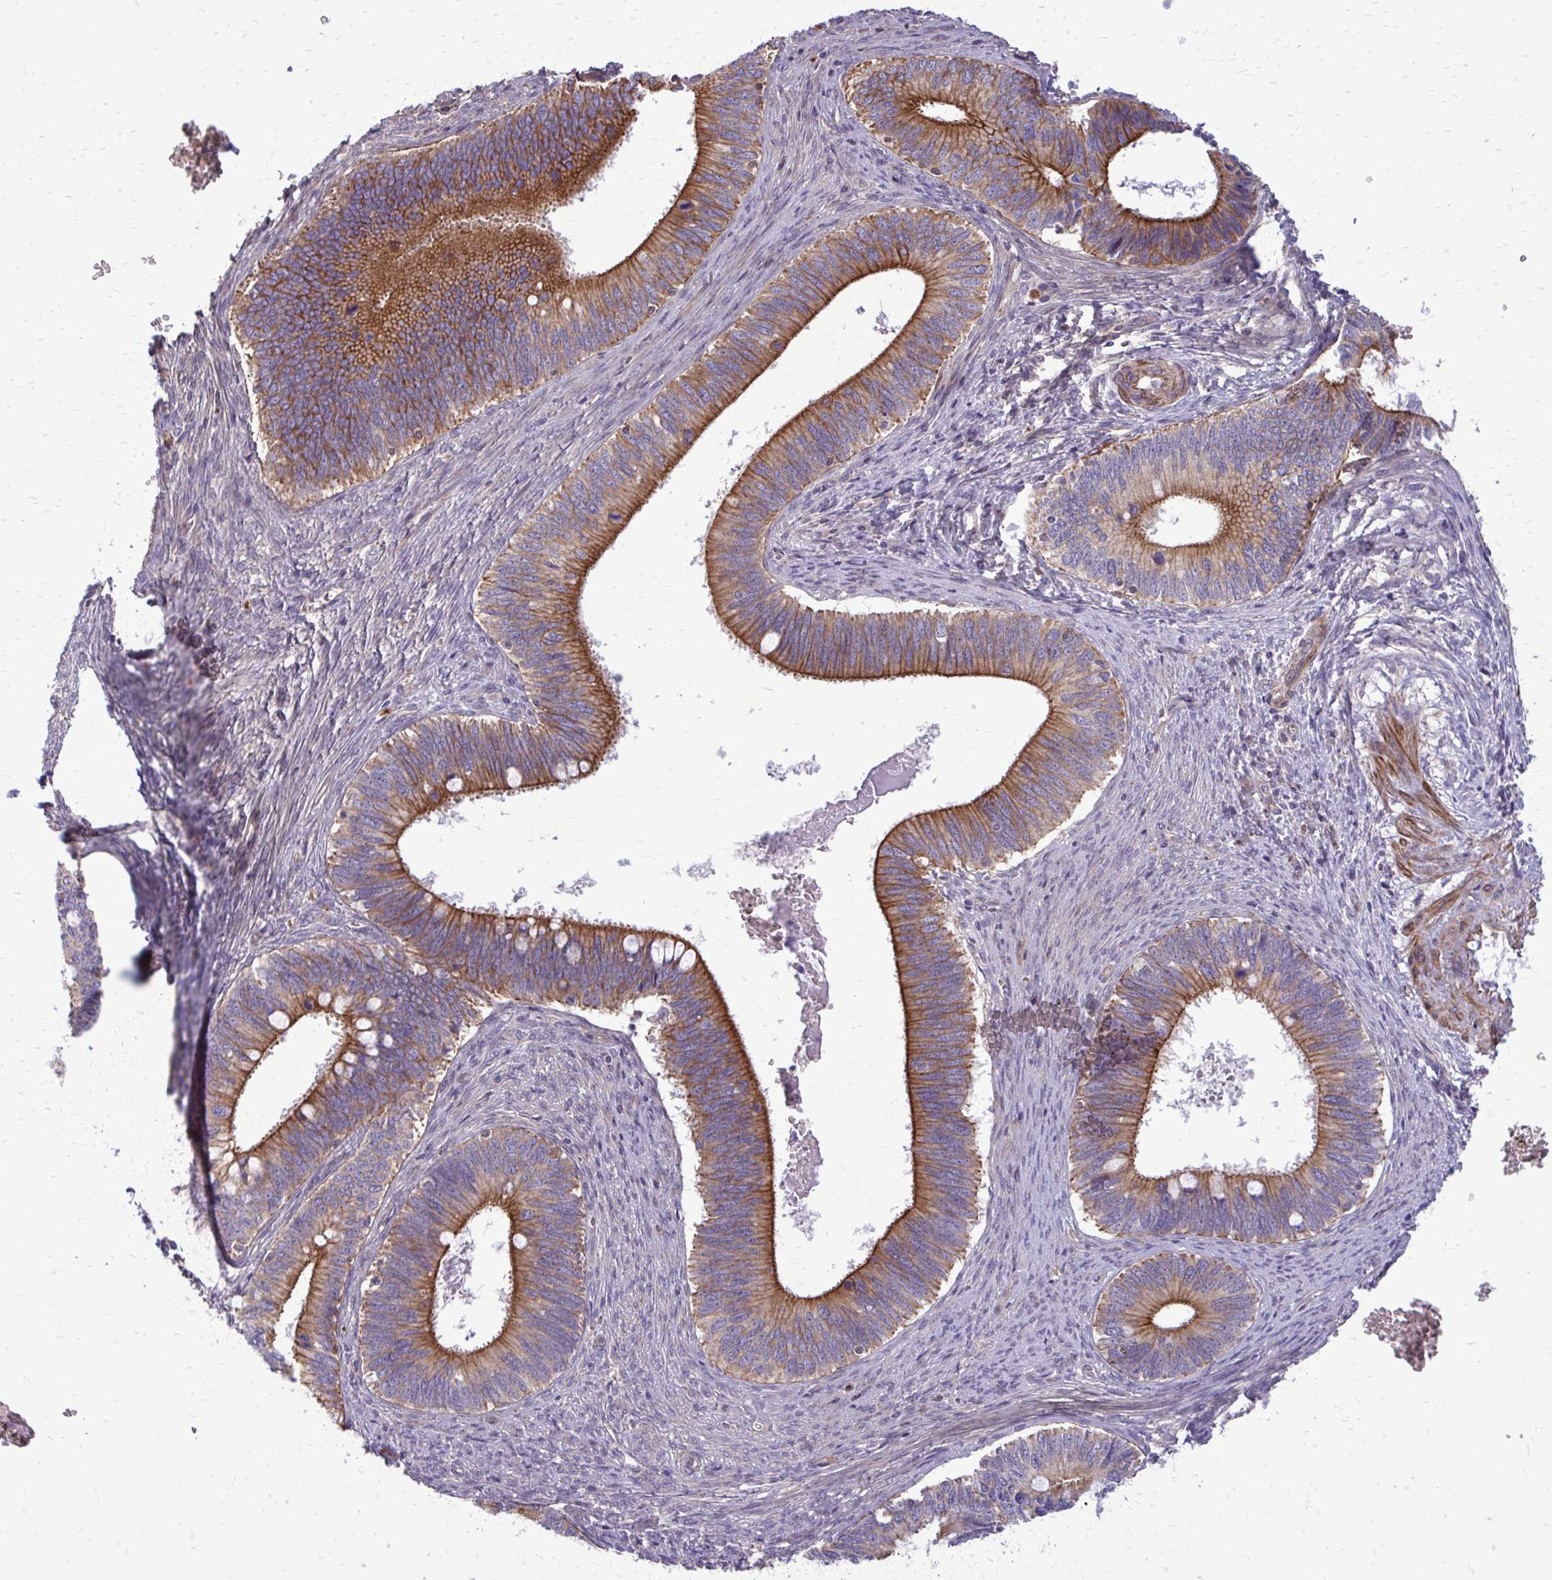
{"staining": {"intensity": "strong", "quantity": ">75%", "location": "cytoplasmic/membranous"}, "tissue": "cervical cancer", "cell_type": "Tumor cells", "image_type": "cancer", "snomed": [{"axis": "morphology", "description": "Adenocarcinoma, NOS"}, {"axis": "topography", "description": "Cervix"}], "caption": "This is an image of IHC staining of adenocarcinoma (cervical), which shows strong positivity in the cytoplasmic/membranous of tumor cells.", "gene": "FAP", "patient": {"sex": "female", "age": 42}}